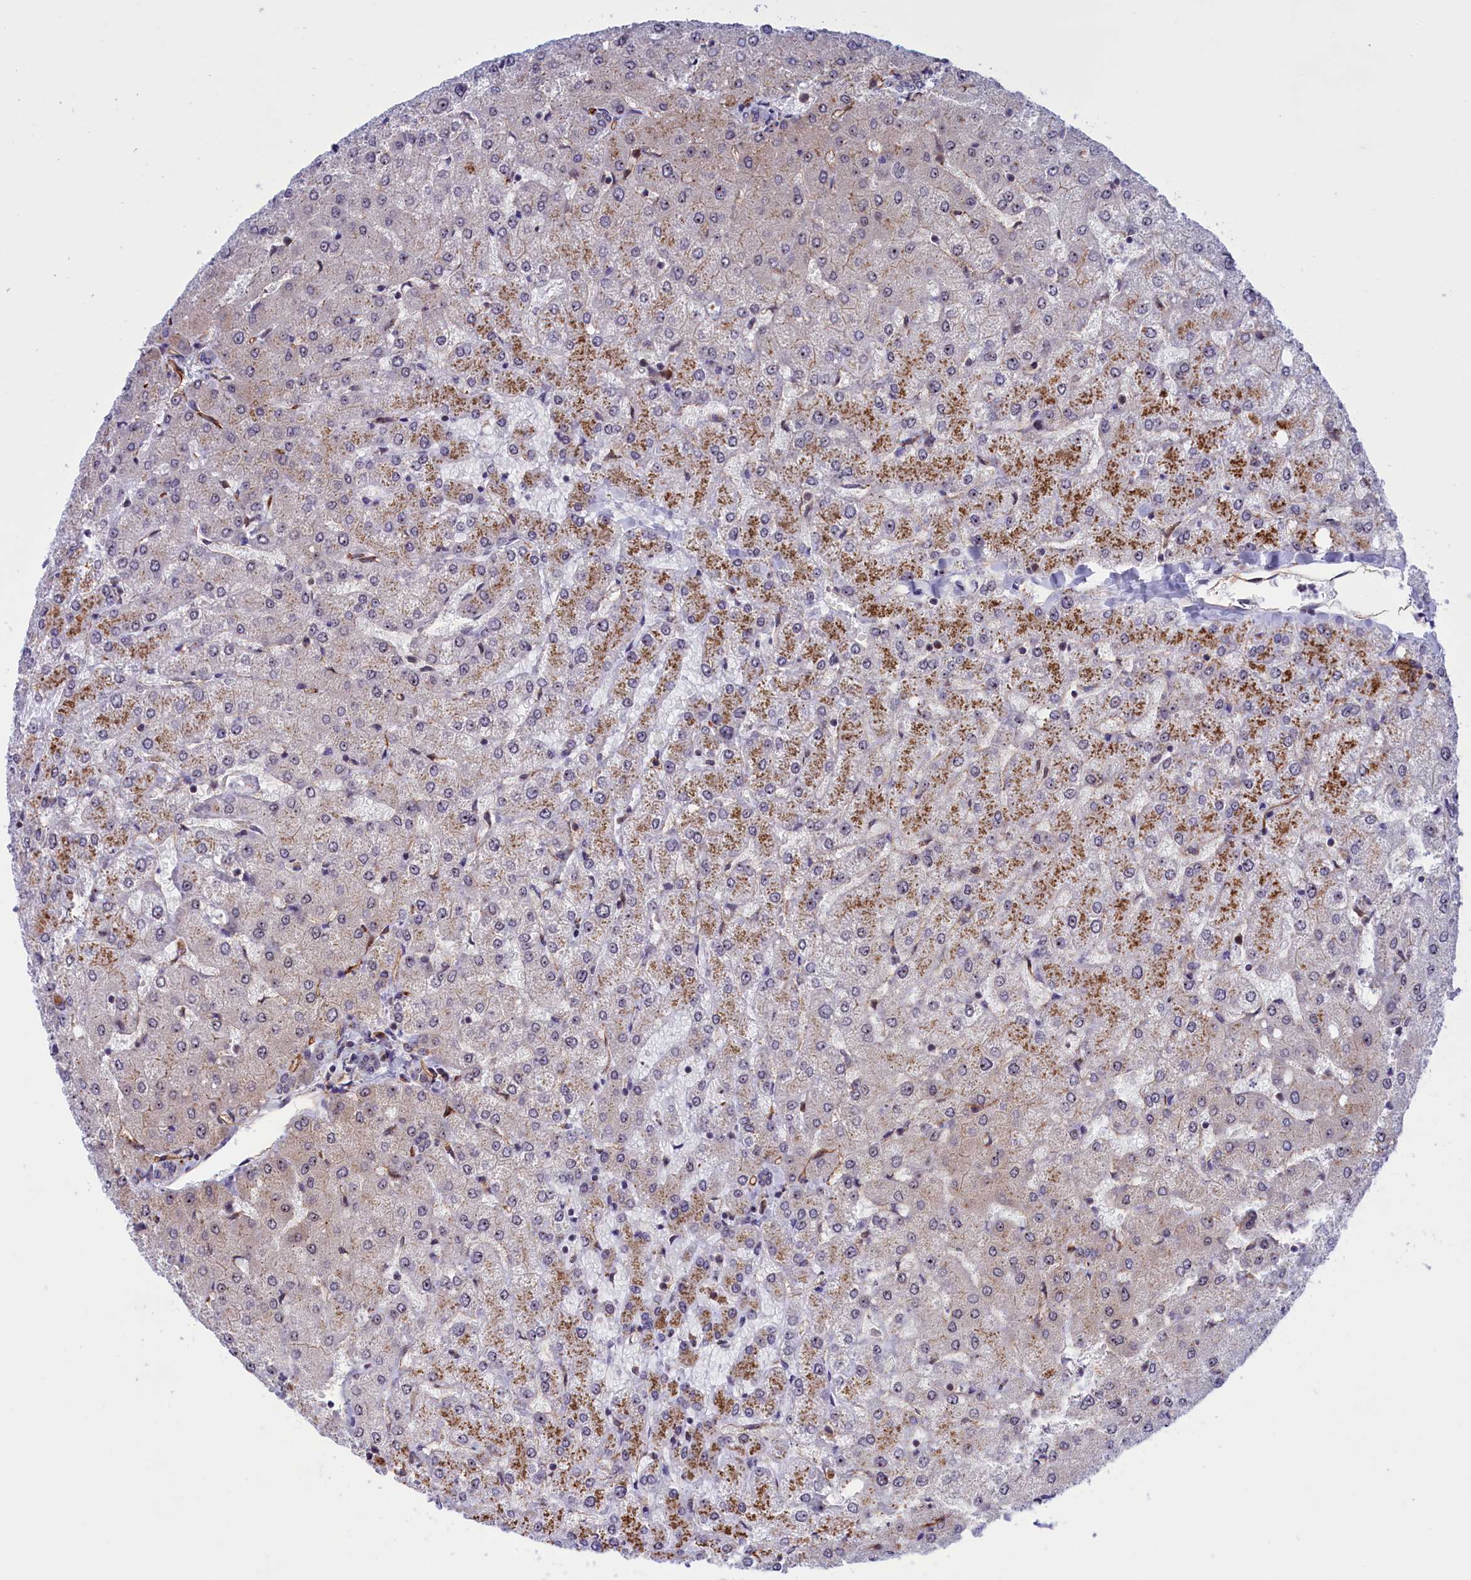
{"staining": {"intensity": "negative", "quantity": "none", "location": "none"}, "tissue": "liver", "cell_type": "Cholangiocytes", "image_type": "normal", "snomed": [{"axis": "morphology", "description": "Normal tissue, NOS"}, {"axis": "topography", "description": "Liver"}], "caption": "Photomicrograph shows no significant protein expression in cholangiocytes of normal liver. Brightfield microscopy of IHC stained with DAB (3,3'-diaminobenzidine) (brown) and hematoxylin (blue), captured at high magnification.", "gene": "MPND", "patient": {"sex": "female", "age": 54}}